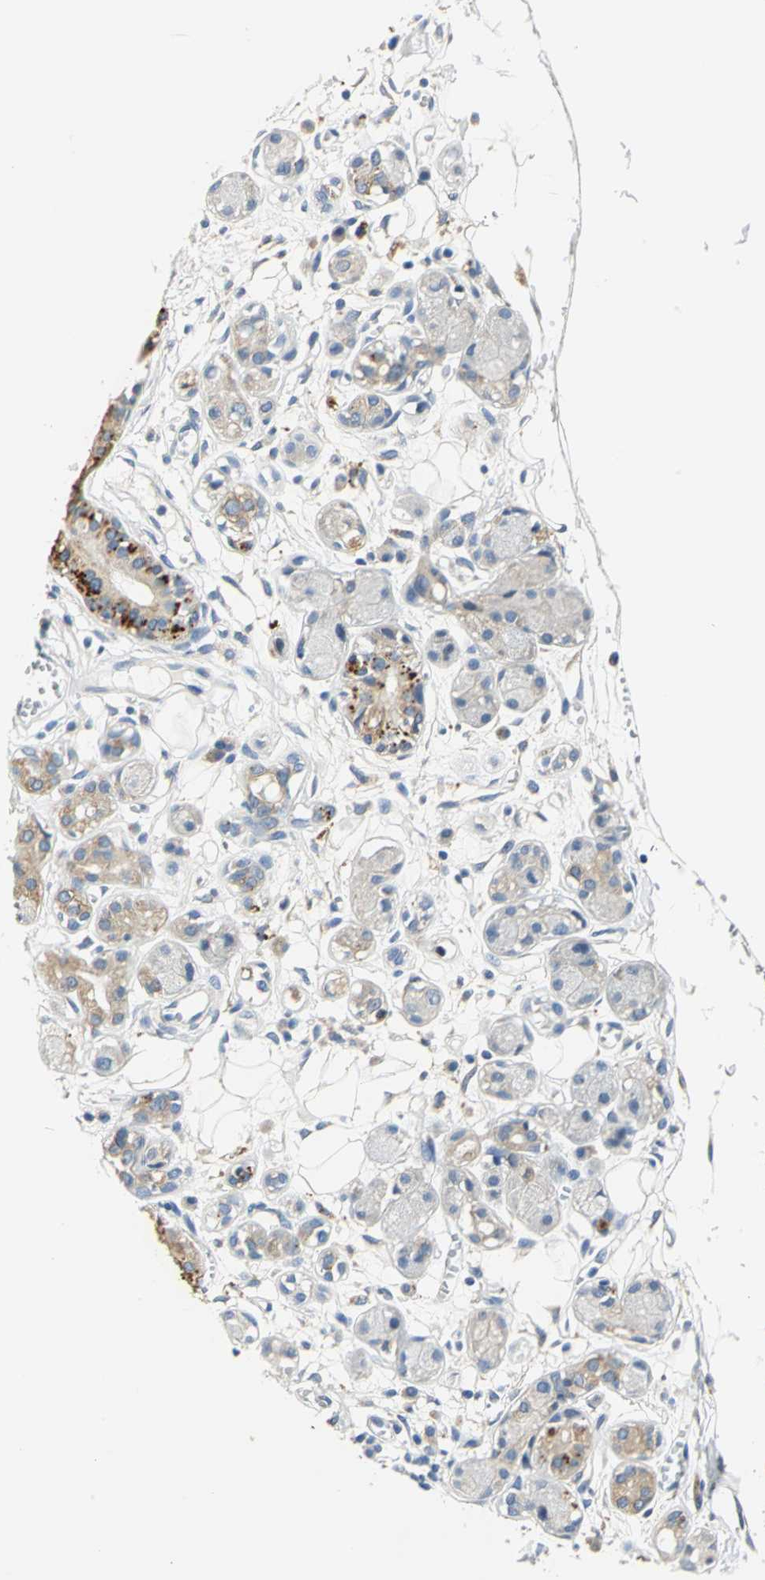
{"staining": {"intensity": "negative", "quantity": "none", "location": "none"}, "tissue": "adipose tissue", "cell_type": "Adipocytes", "image_type": "normal", "snomed": [{"axis": "morphology", "description": "Normal tissue, NOS"}, {"axis": "morphology", "description": "Inflammation, NOS"}, {"axis": "topography", "description": "Vascular tissue"}, {"axis": "topography", "description": "Salivary gland"}], "caption": "Immunohistochemistry (IHC) photomicrograph of benign adipose tissue: adipose tissue stained with DAB (3,3'-diaminobenzidine) displays no significant protein positivity in adipocytes.", "gene": "RASD2", "patient": {"sex": "female", "age": 75}}